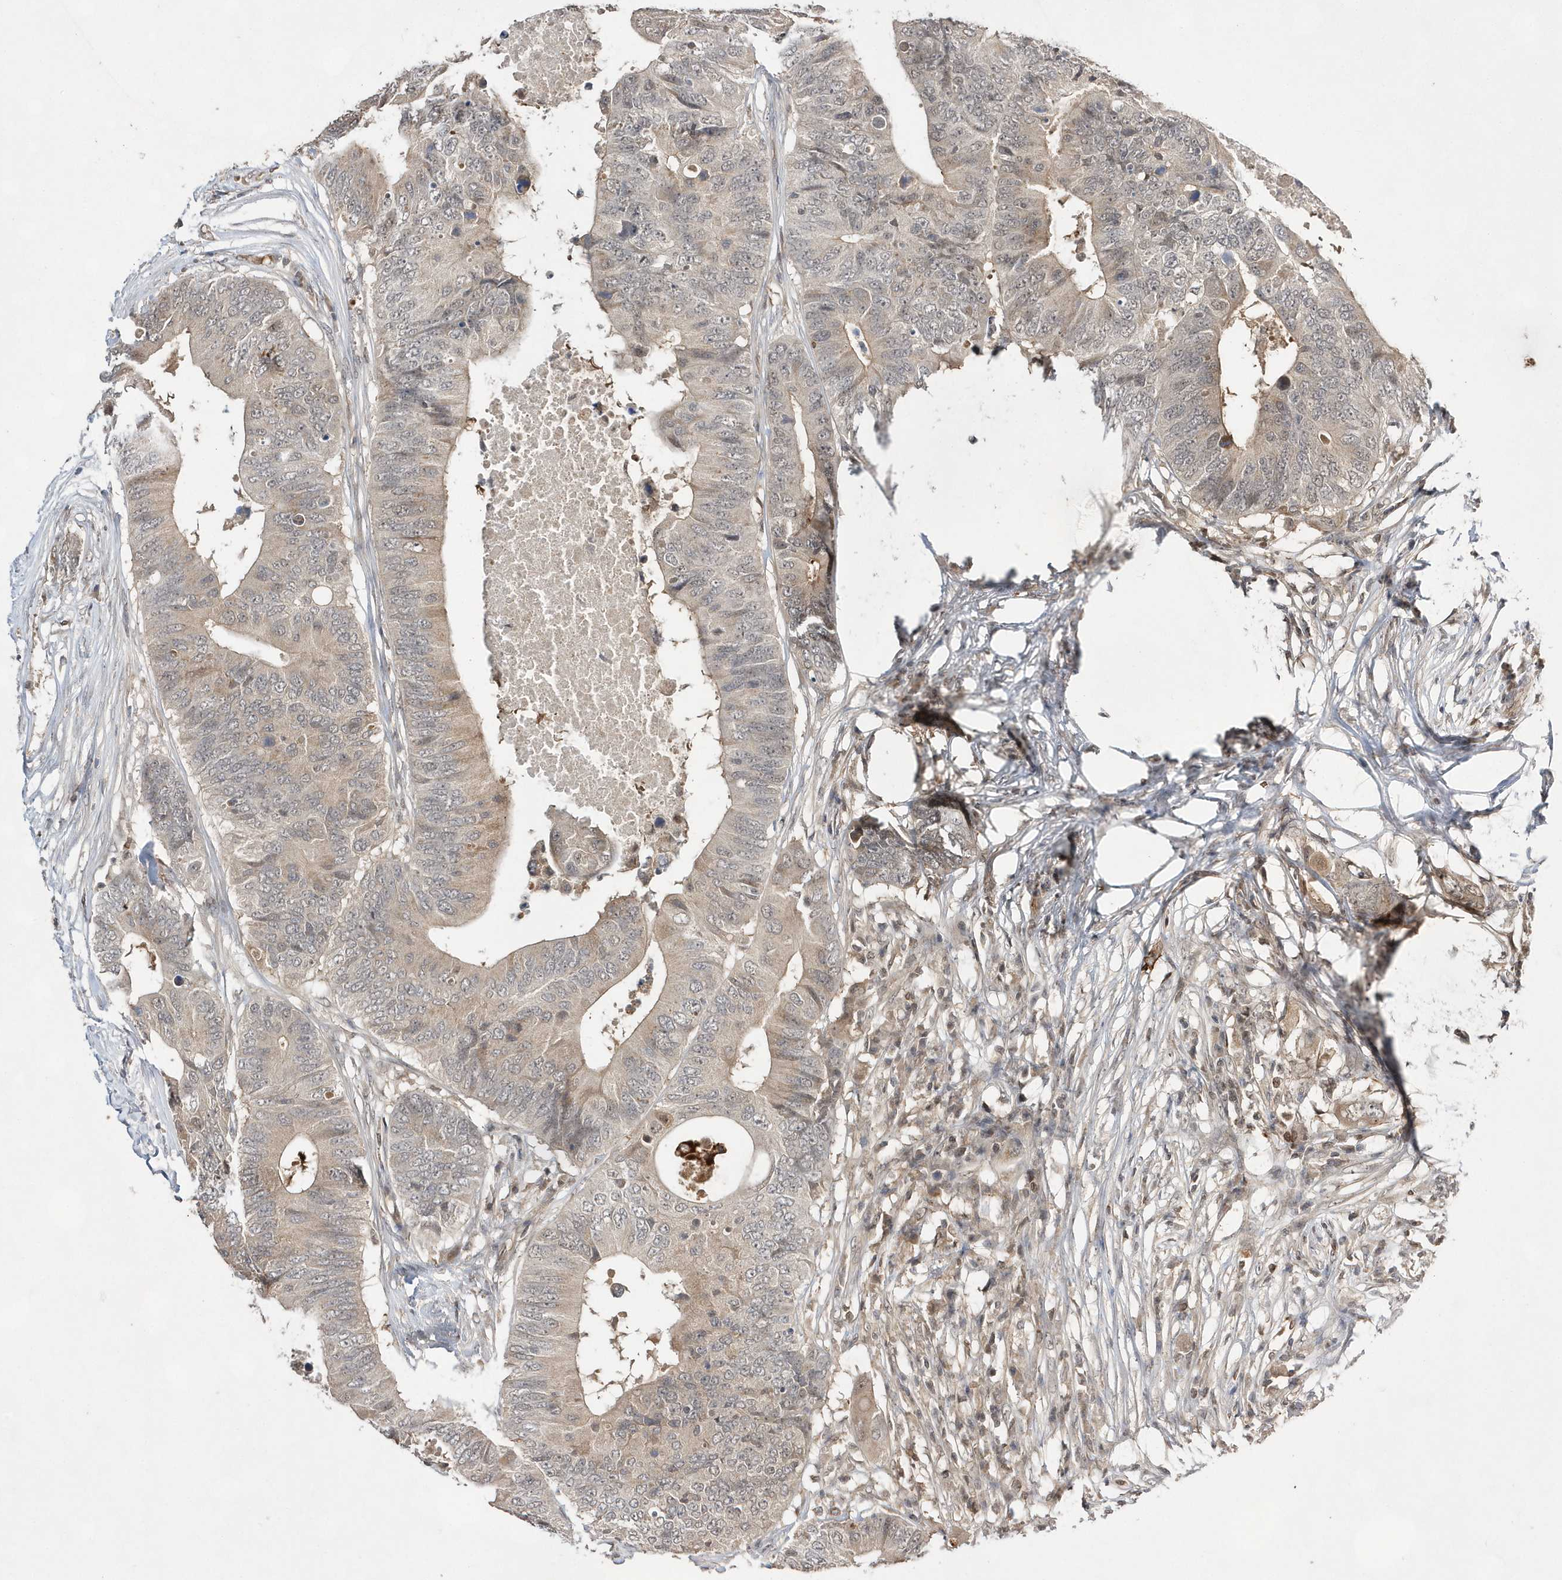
{"staining": {"intensity": "weak", "quantity": "25%-75%", "location": "cytoplasmic/membranous,nuclear"}, "tissue": "colorectal cancer", "cell_type": "Tumor cells", "image_type": "cancer", "snomed": [{"axis": "morphology", "description": "Adenocarcinoma, NOS"}, {"axis": "topography", "description": "Colon"}], "caption": "The image reveals immunohistochemical staining of colorectal adenocarcinoma. There is weak cytoplasmic/membranous and nuclear positivity is present in about 25%-75% of tumor cells.", "gene": "TMEM132B", "patient": {"sex": "male", "age": 71}}